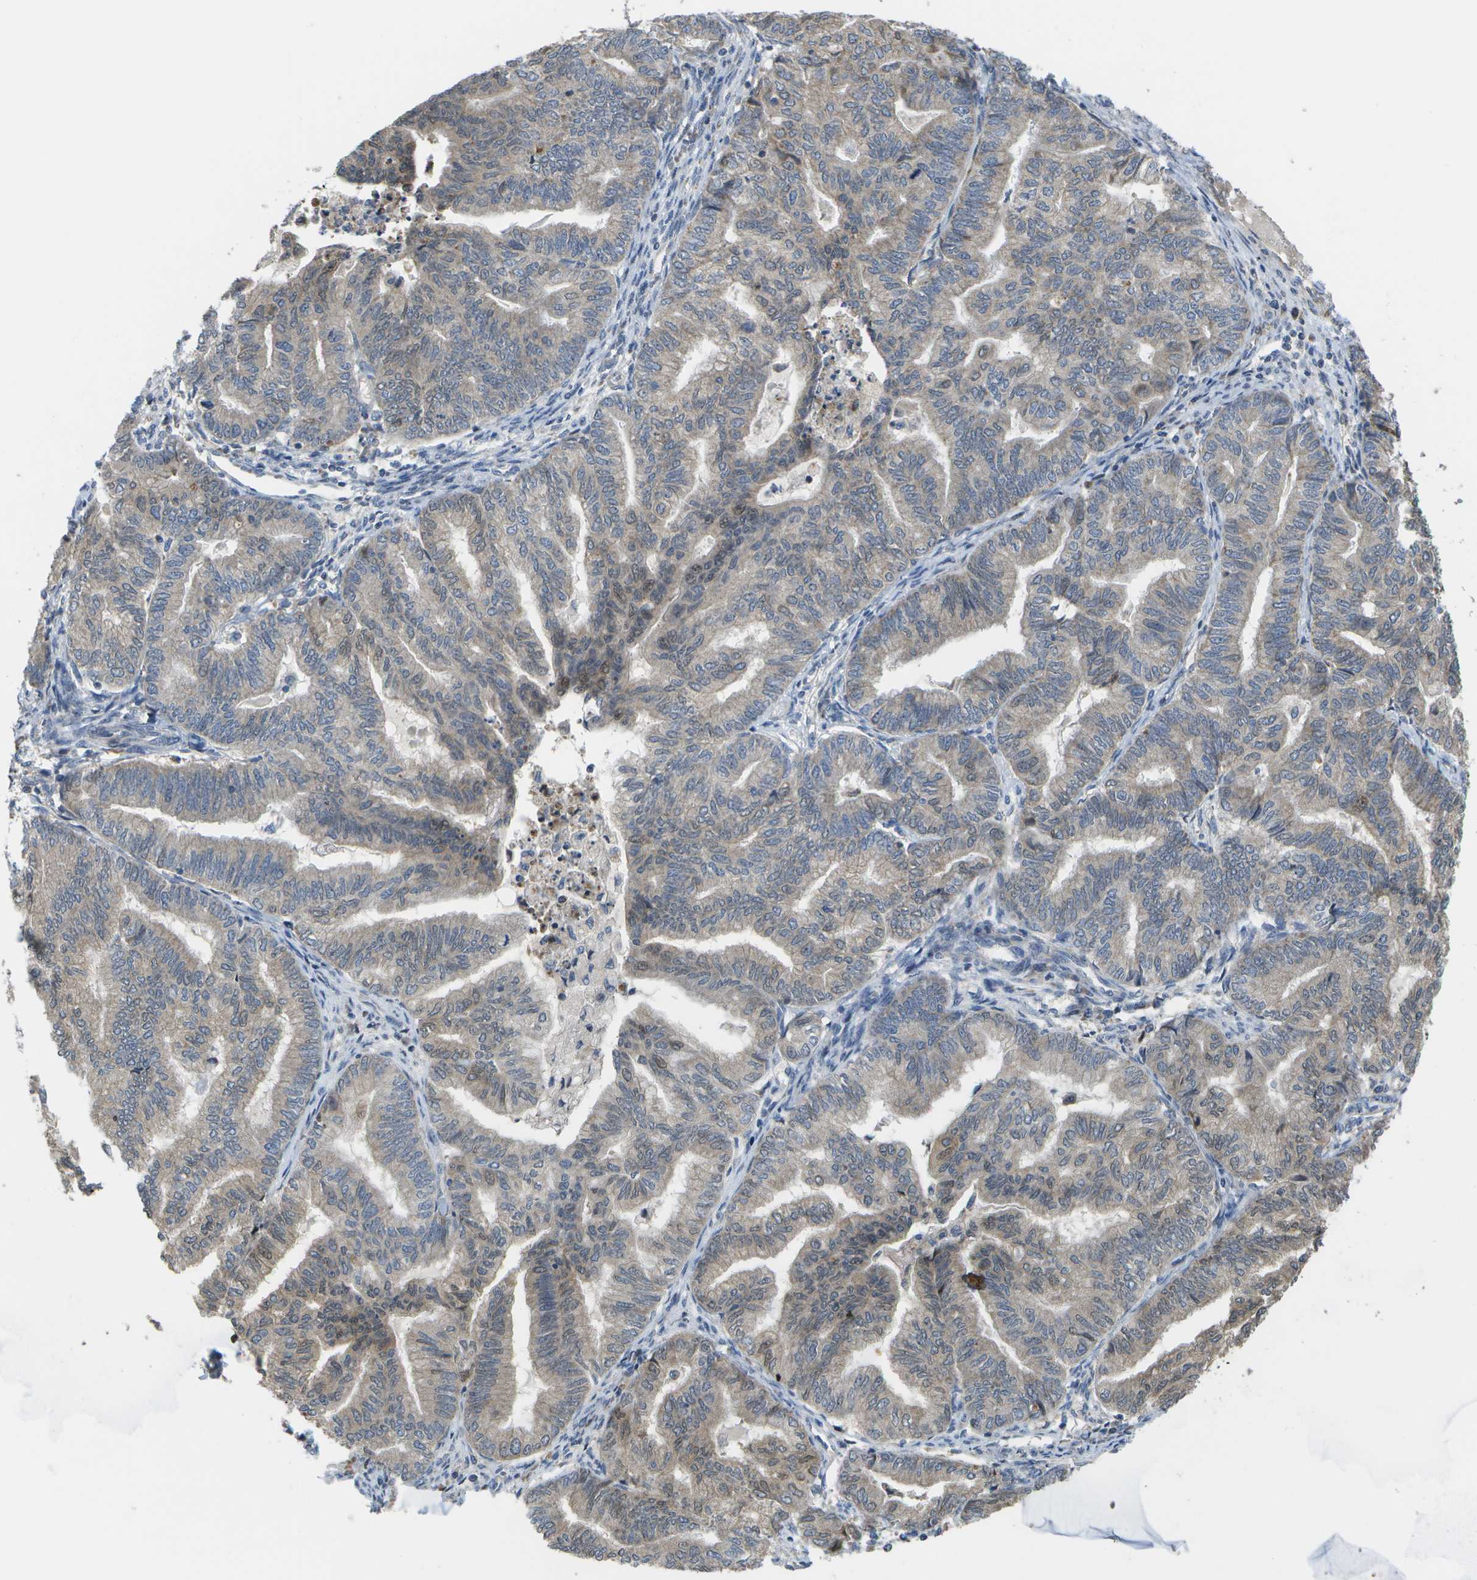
{"staining": {"intensity": "weak", "quantity": ">75%", "location": "cytoplasmic/membranous,nuclear"}, "tissue": "endometrial cancer", "cell_type": "Tumor cells", "image_type": "cancer", "snomed": [{"axis": "morphology", "description": "Adenocarcinoma, NOS"}, {"axis": "topography", "description": "Endometrium"}], "caption": "IHC image of neoplastic tissue: human endometrial cancer stained using immunohistochemistry displays low levels of weak protein expression localized specifically in the cytoplasmic/membranous and nuclear of tumor cells, appearing as a cytoplasmic/membranous and nuclear brown color.", "gene": "HADHA", "patient": {"sex": "female", "age": 79}}